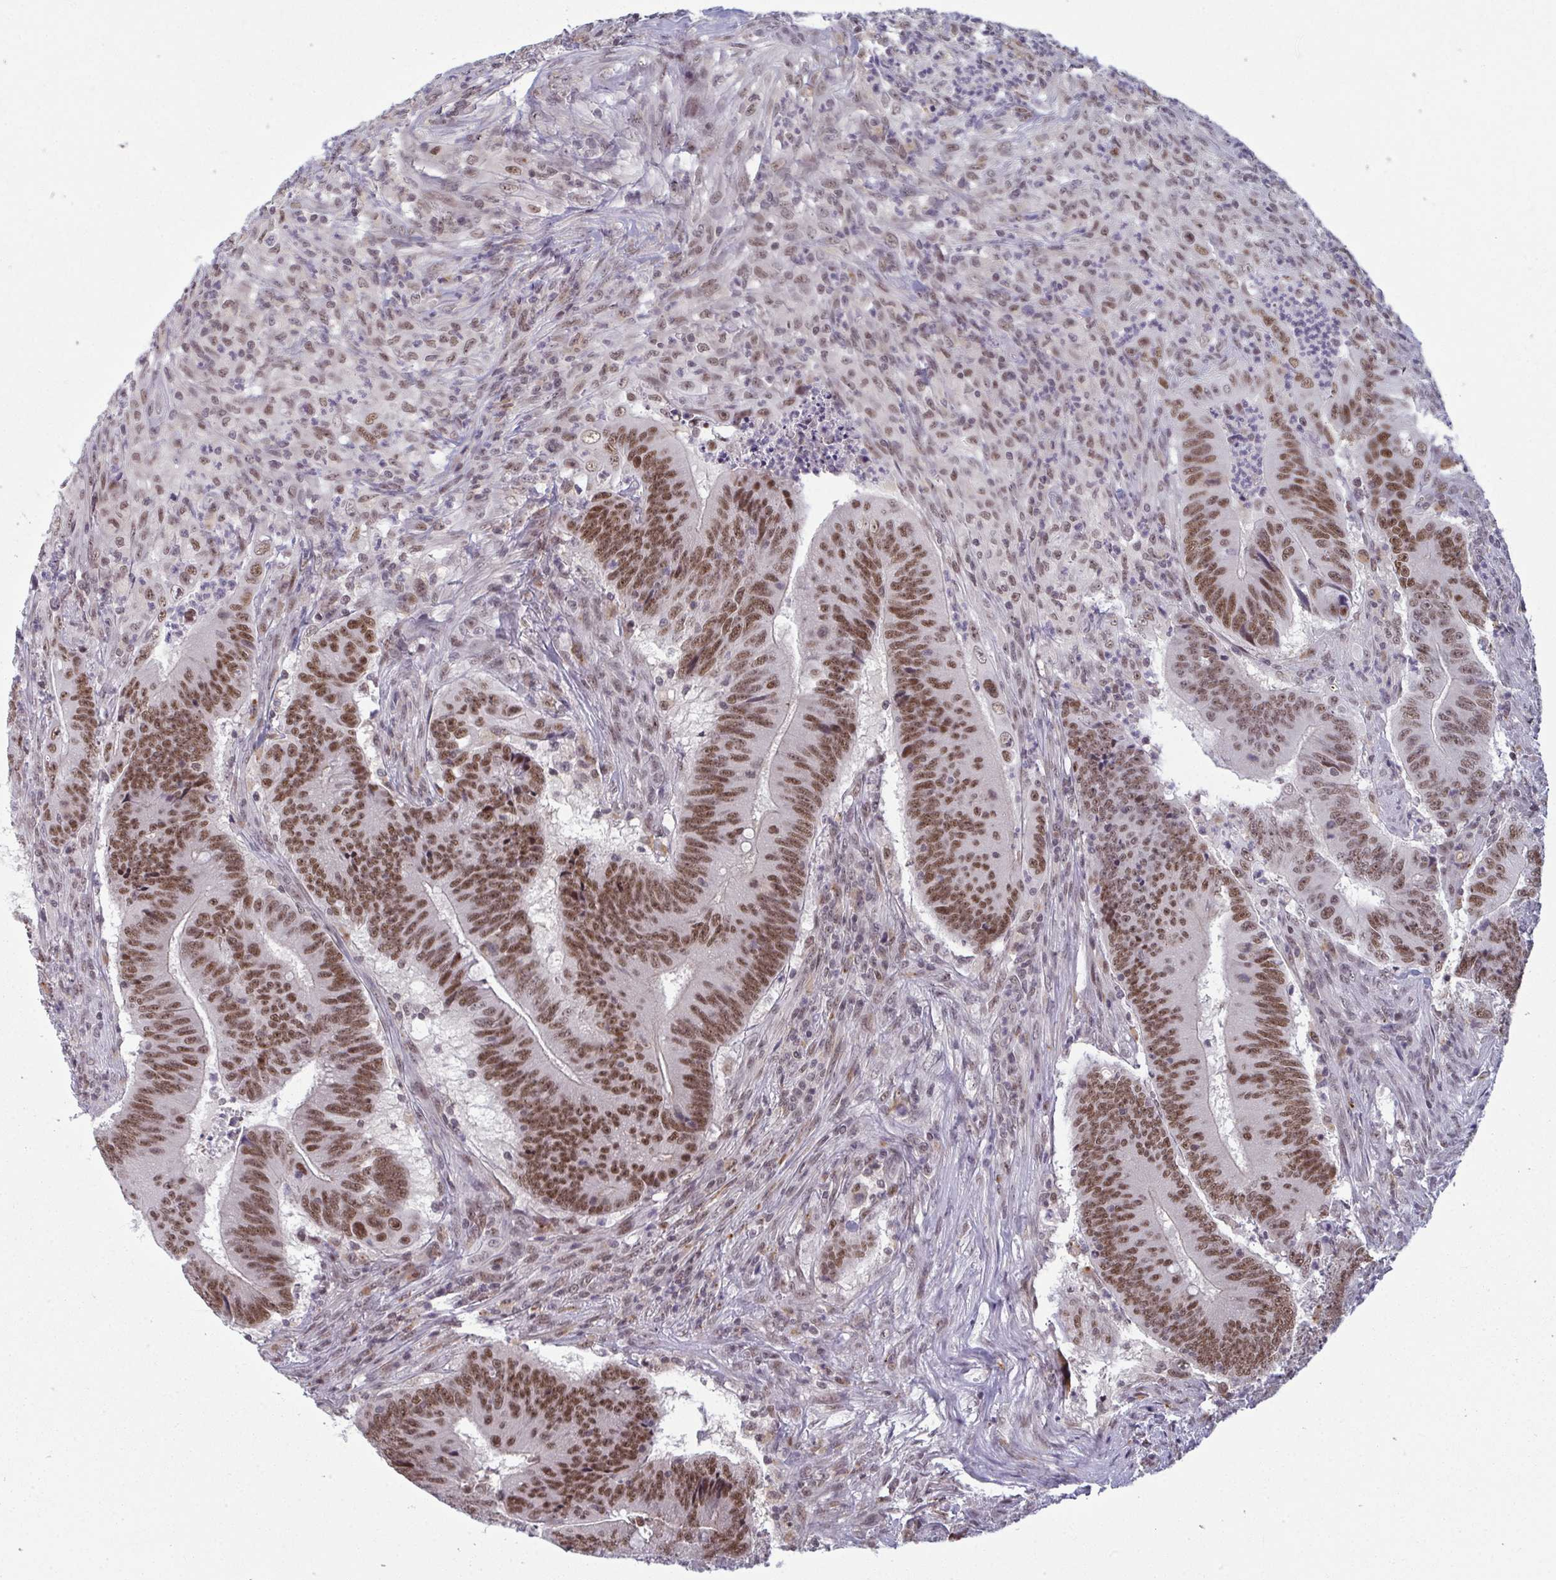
{"staining": {"intensity": "moderate", "quantity": ">75%", "location": "nuclear"}, "tissue": "colorectal cancer", "cell_type": "Tumor cells", "image_type": "cancer", "snomed": [{"axis": "morphology", "description": "Adenocarcinoma, NOS"}, {"axis": "topography", "description": "Colon"}], "caption": "A medium amount of moderate nuclear expression is appreciated in about >75% of tumor cells in colorectal cancer tissue.", "gene": "ATF1", "patient": {"sex": "female", "age": 87}}